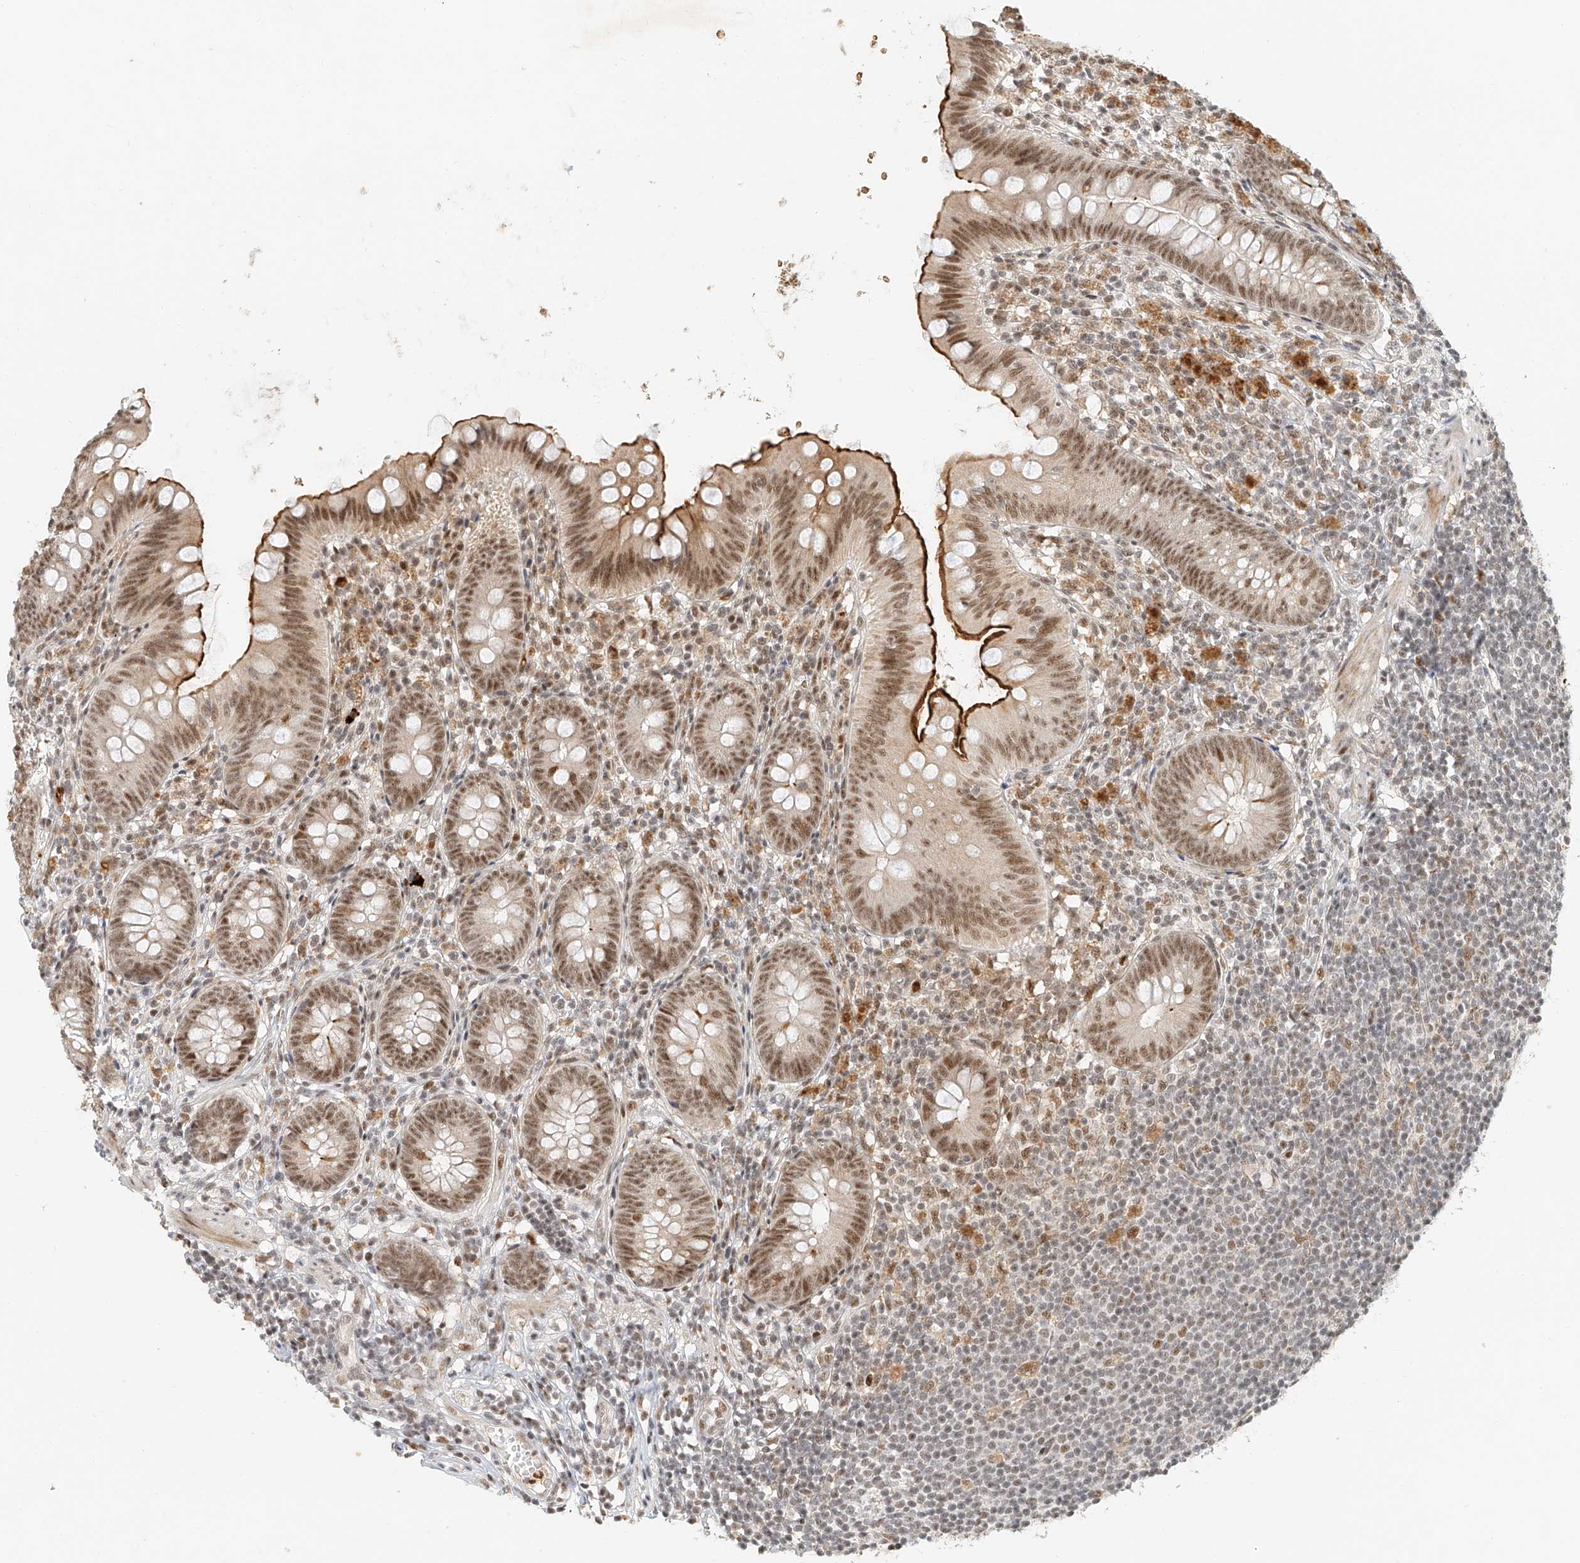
{"staining": {"intensity": "moderate", "quantity": ">75%", "location": "nuclear"}, "tissue": "appendix", "cell_type": "Glandular cells", "image_type": "normal", "snomed": [{"axis": "morphology", "description": "Normal tissue, NOS"}, {"axis": "topography", "description": "Appendix"}], "caption": "This micrograph reveals benign appendix stained with immunohistochemistry (IHC) to label a protein in brown. The nuclear of glandular cells show moderate positivity for the protein. Nuclei are counter-stained blue.", "gene": "CXorf58", "patient": {"sex": "female", "age": 62}}